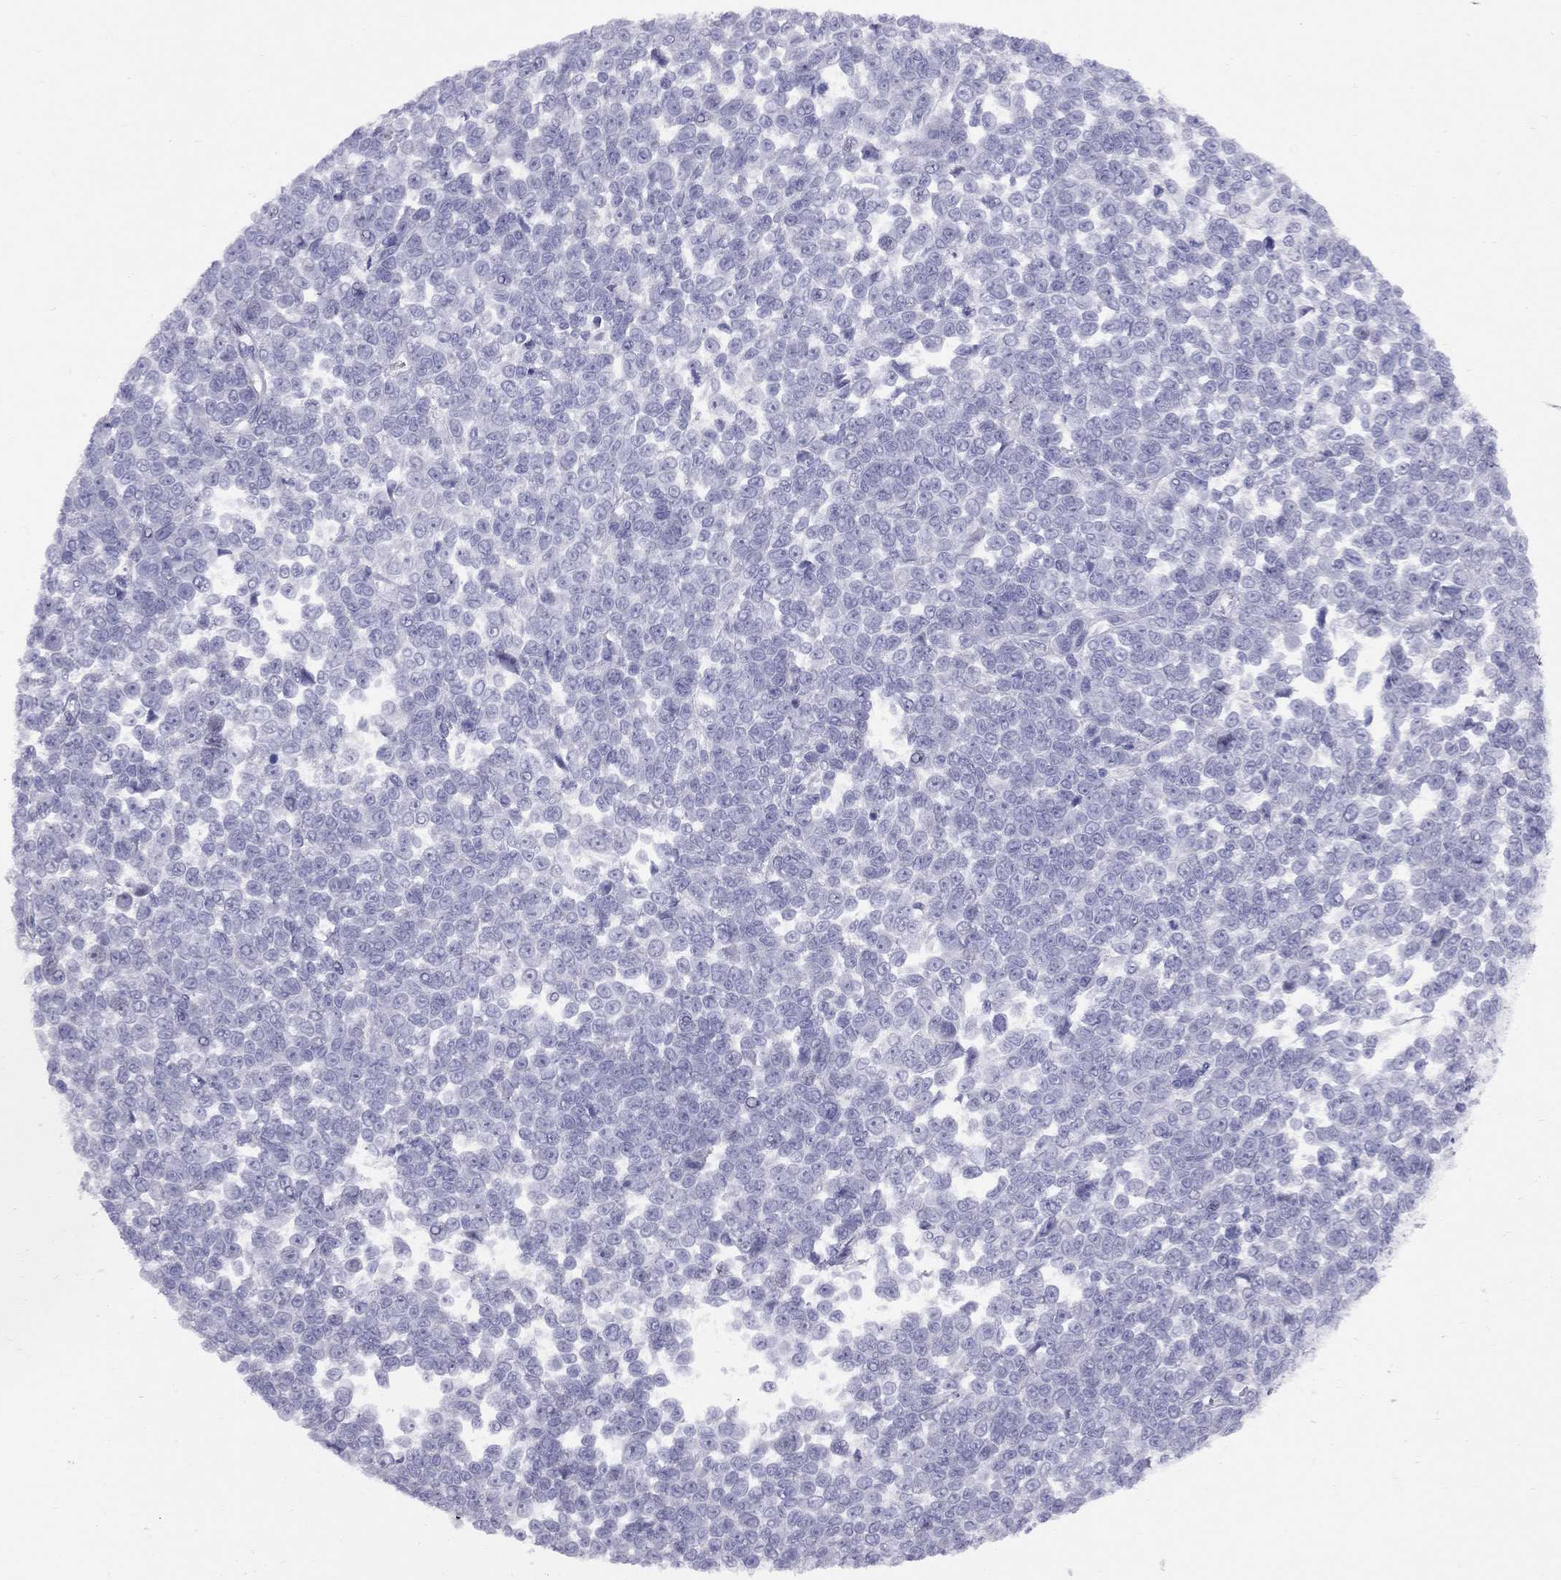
{"staining": {"intensity": "negative", "quantity": "none", "location": "none"}, "tissue": "melanoma", "cell_type": "Tumor cells", "image_type": "cancer", "snomed": [{"axis": "morphology", "description": "Malignant melanoma, NOS"}, {"axis": "topography", "description": "Skin"}], "caption": "DAB (3,3'-diaminobenzidine) immunohistochemical staining of human malignant melanoma demonstrates no significant staining in tumor cells.", "gene": "FSCN3", "patient": {"sex": "female", "age": 95}}